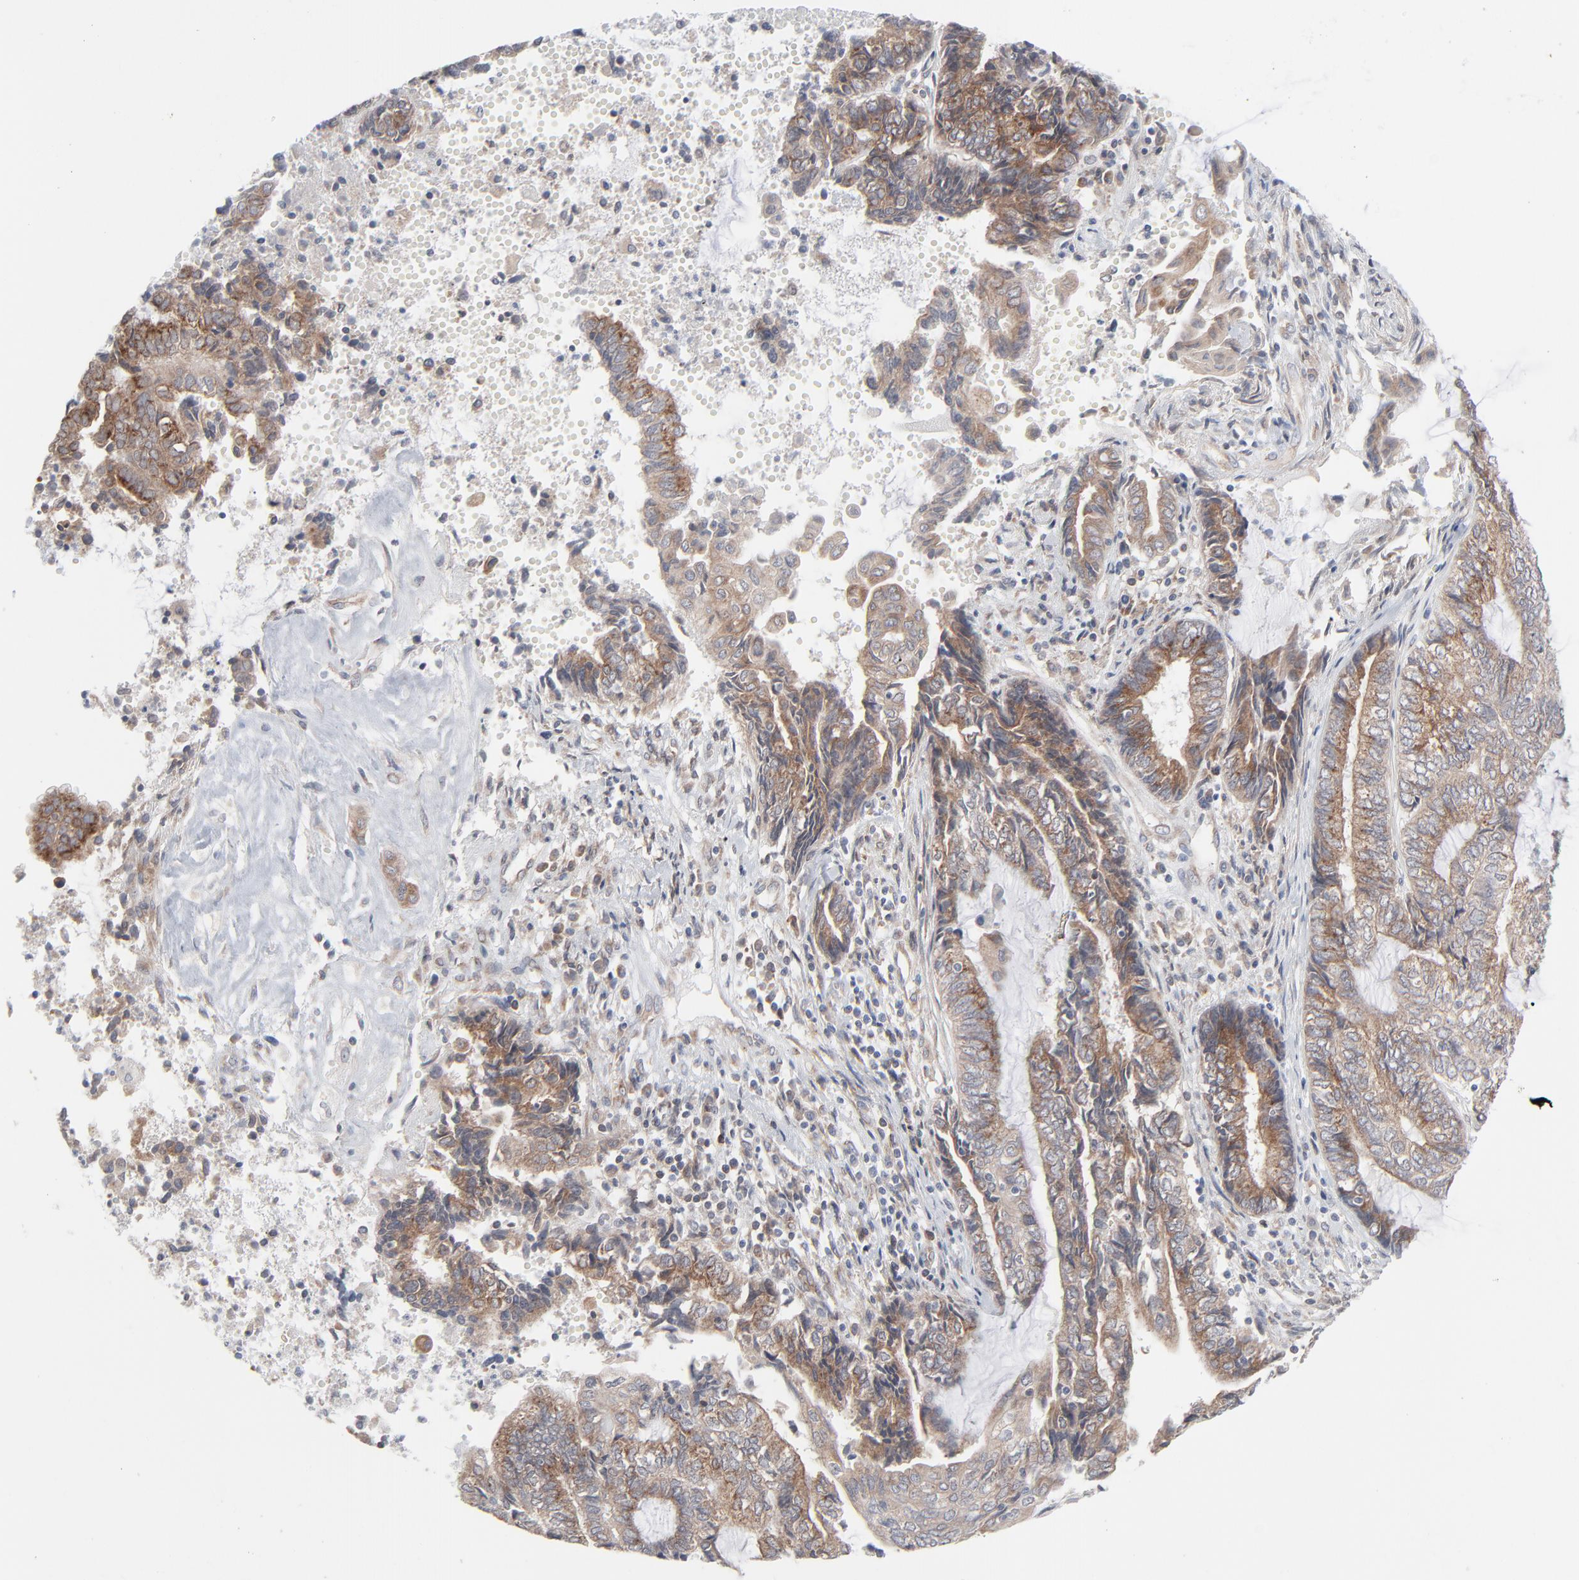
{"staining": {"intensity": "moderate", "quantity": ">75%", "location": "cytoplasmic/membranous"}, "tissue": "endometrial cancer", "cell_type": "Tumor cells", "image_type": "cancer", "snomed": [{"axis": "morphology", "description": "Adenocarcinoma, NOS"}, {"axis": "topography", "description": "Uterus"}, {"axis": "topography", "description": "Endometrium"}], "caption": "Protein expression analysis of human endometrial cancer reveals moderate cytoplasmic/membranous expression in about >75% of tumor cells.", "gene": "KDSR", "patient": {"sex": "female", "age": 70}}